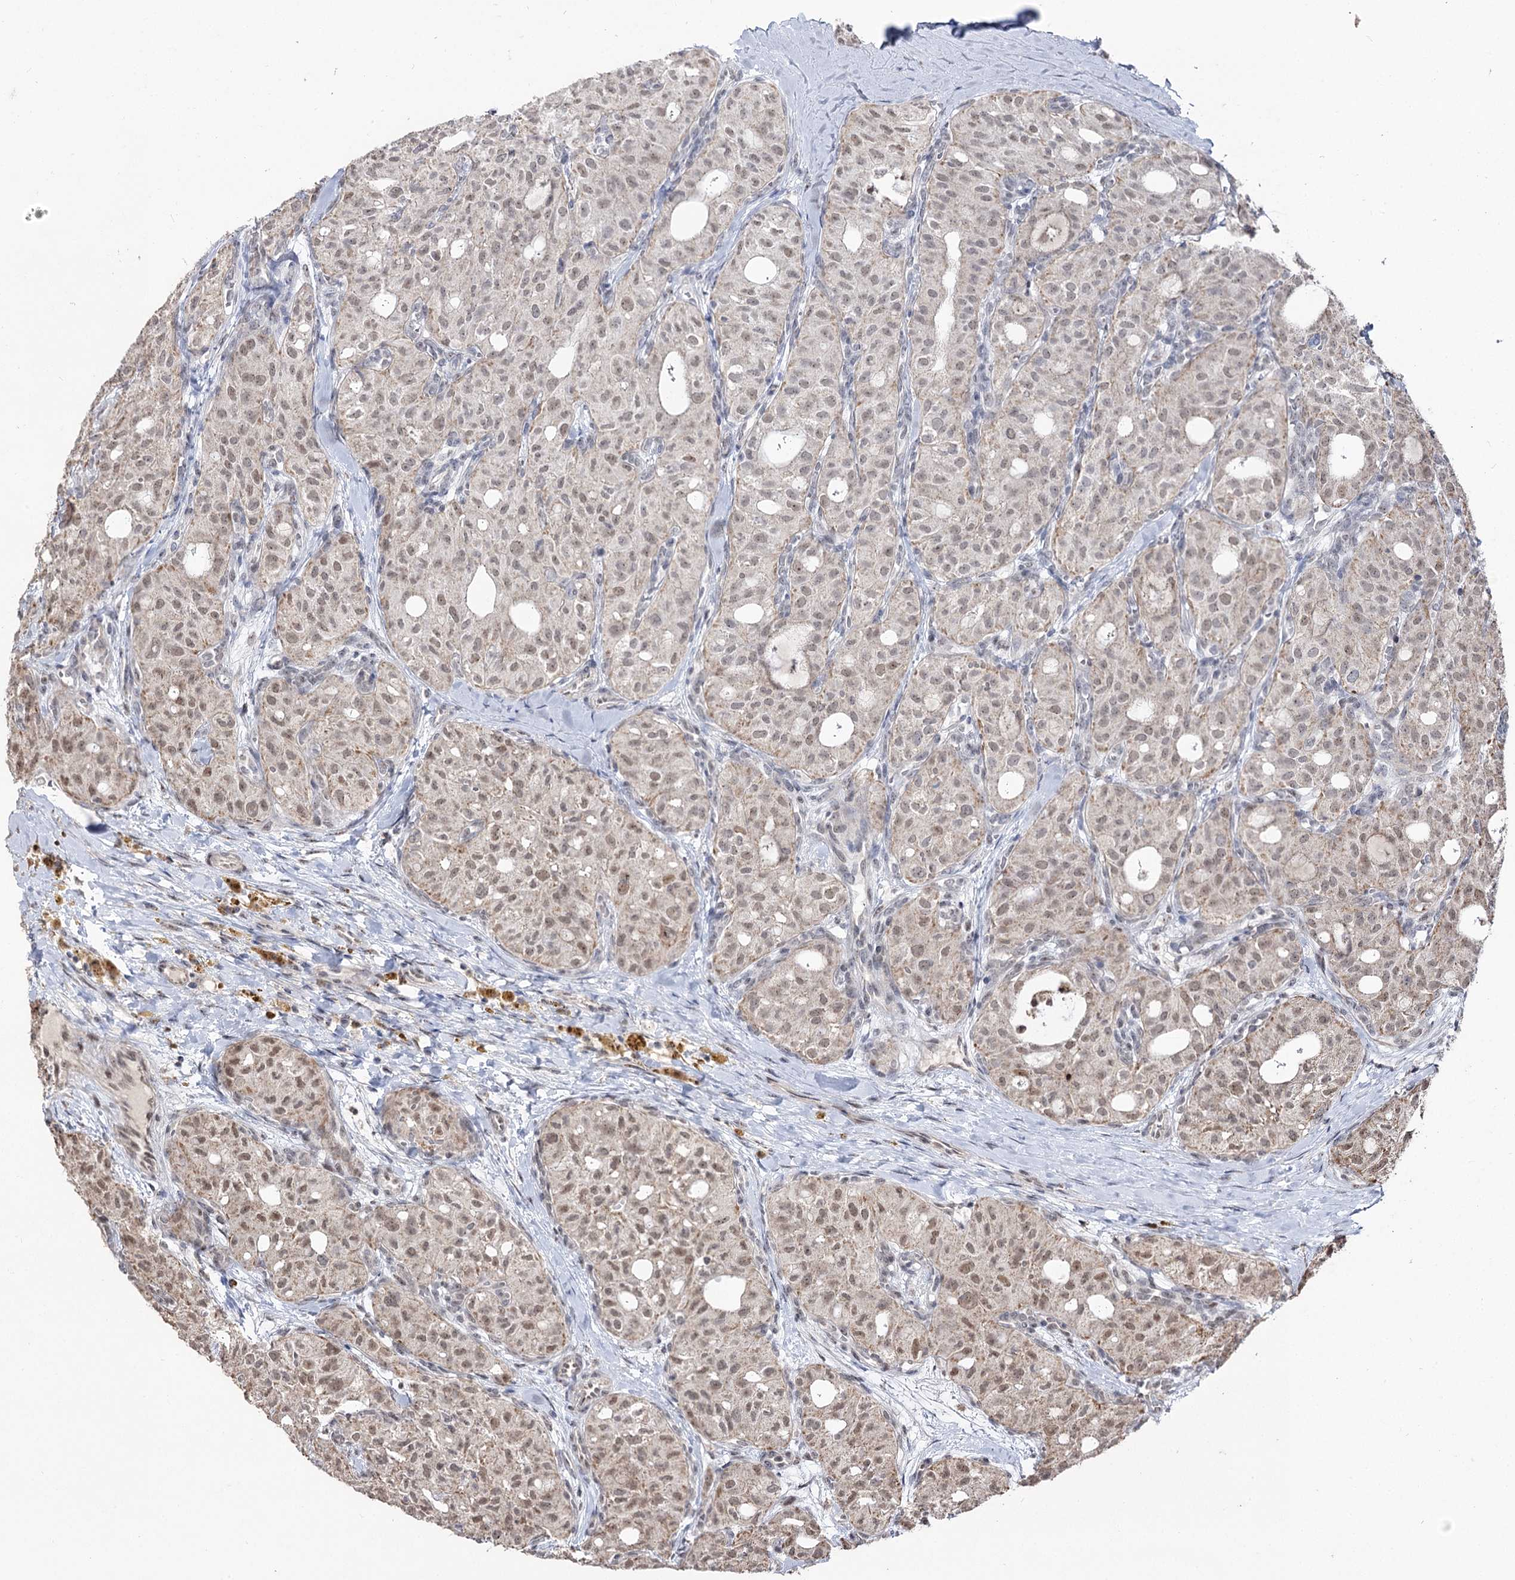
{"staining": {"intensity": "weak", "quantity": "<25%", "location": "cytoplasmic/membranous,nuclear"}, "tissue": "thyroid cancer", "cell_type": "Tumor cells", "image_type": "cancer", "snomed": [{"axis": "morphology", "description": "Follicular adenoma carcinoma, NOS"}, {"axis": "topography", "description": "Thyroid gland"}], "caption": "Histopathology image shows no protein positivity in tumor cells of thyroid cancer tissue. Brightfield microscopy of IHC stained with DAB (3,3'-diaminobenzidine) (brown) and hematoxylin (blue), captured at high magnification.", "gene": "RUFY4", "patient": {"sex": "male", "age": 75}}